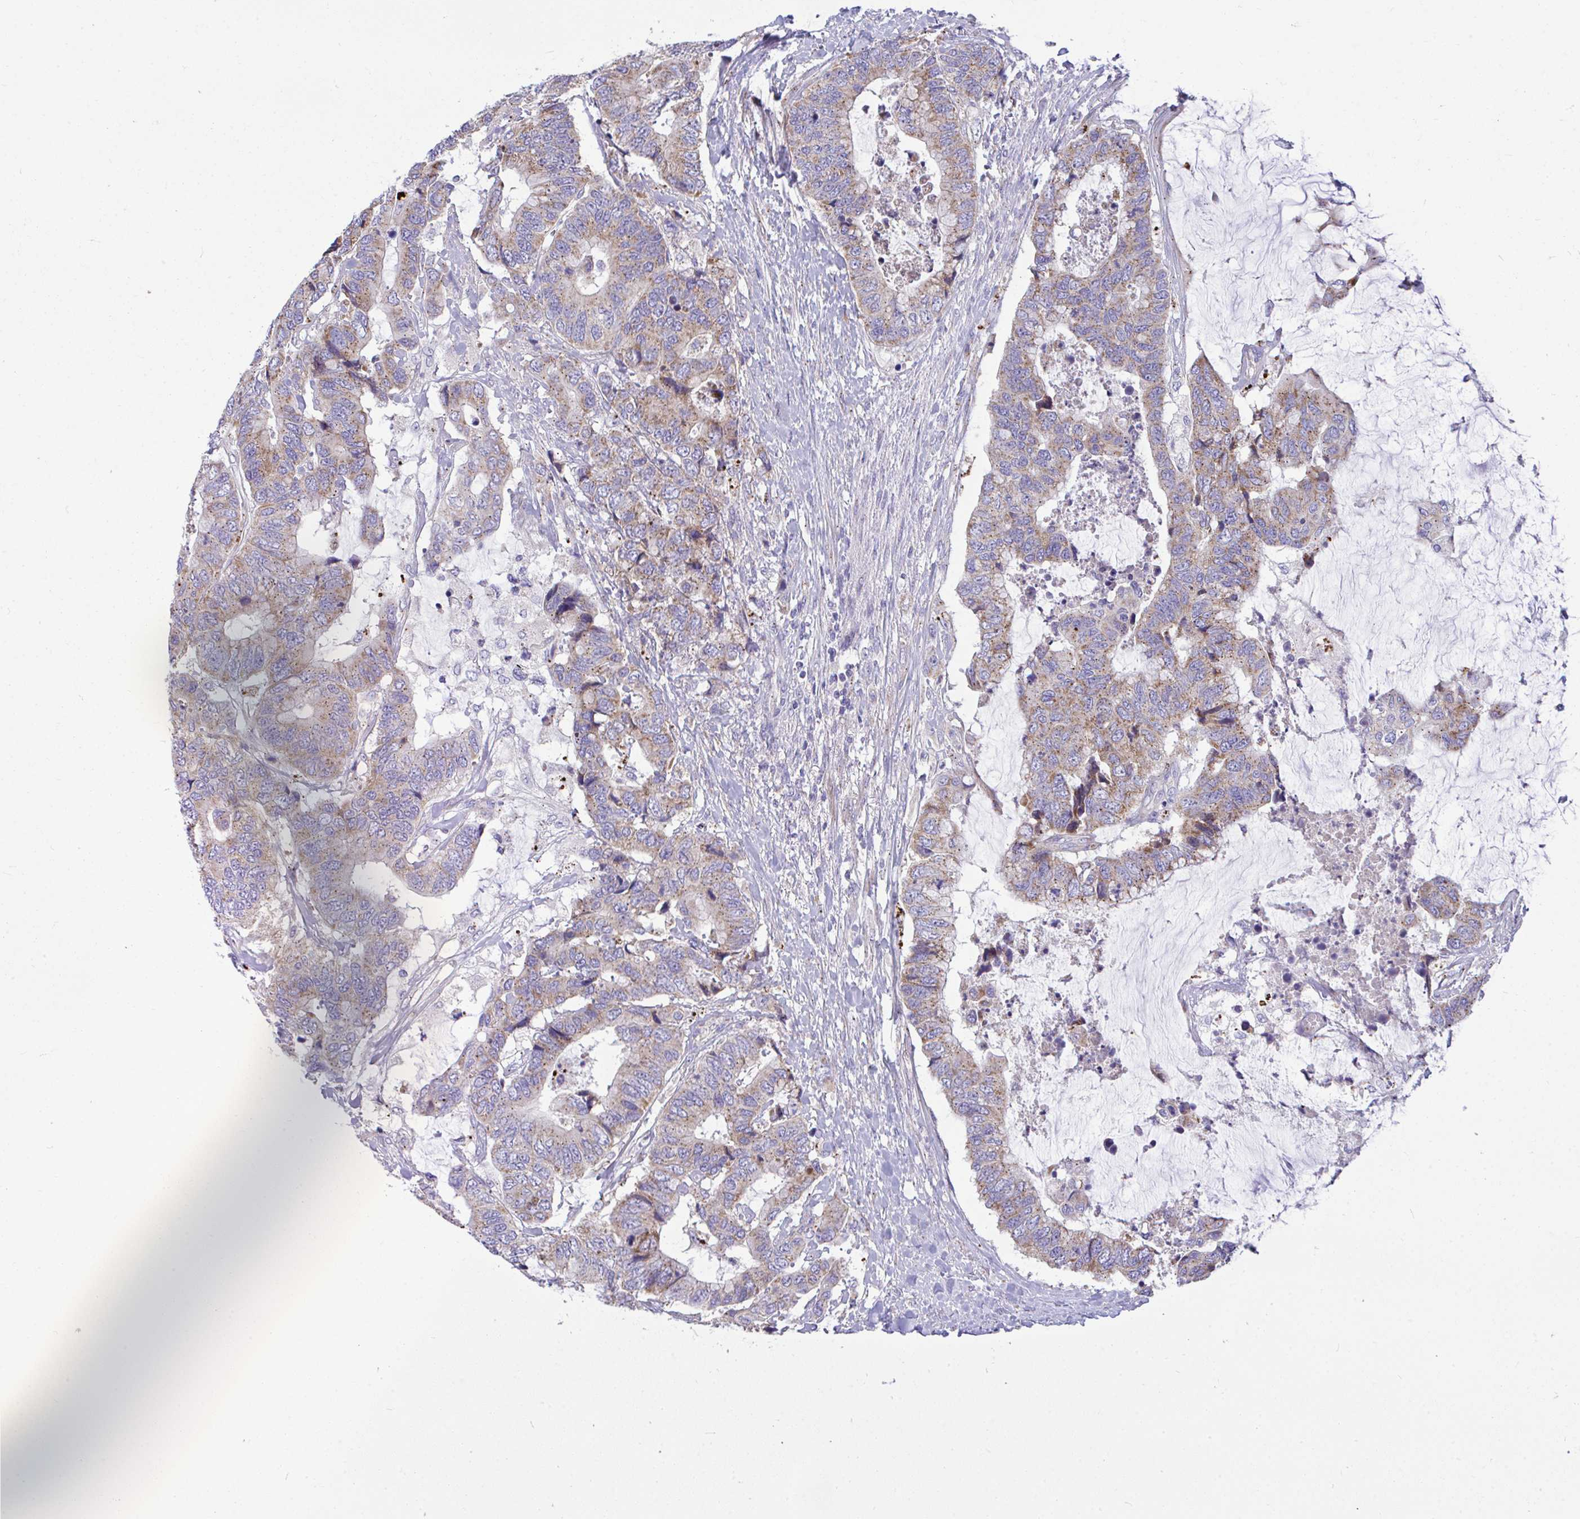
{"staining": {"intensity": "moderate", "quantity": "25%-75%", "location": "cytoplasmic/membranous"}, "tissue": "colorectal cancer", "cell_type": "Tumor cells", "image_type": "cancer", "snomed": [{"axis": "morphology", "description": "Adenocarcinoma, NOS"}, {"axis": "topography", "description": "Rectum"}], "caption": "IHC staining of colorectal cancer (adenocarcinoma), which shows medium levels of moderate cytoplasmic/membranous staining in about 25%-75% of tumor cells indicating moderate cytoplasmic/membranous protein staining. The staining was performed using DAB (3,3'-diaminobenzidine) (brown) for protein detection and nuclei were counterstained in hematoxylin (blue).", "gene": "MRPS16", "patient": {"sex": "female", "age": 59}}